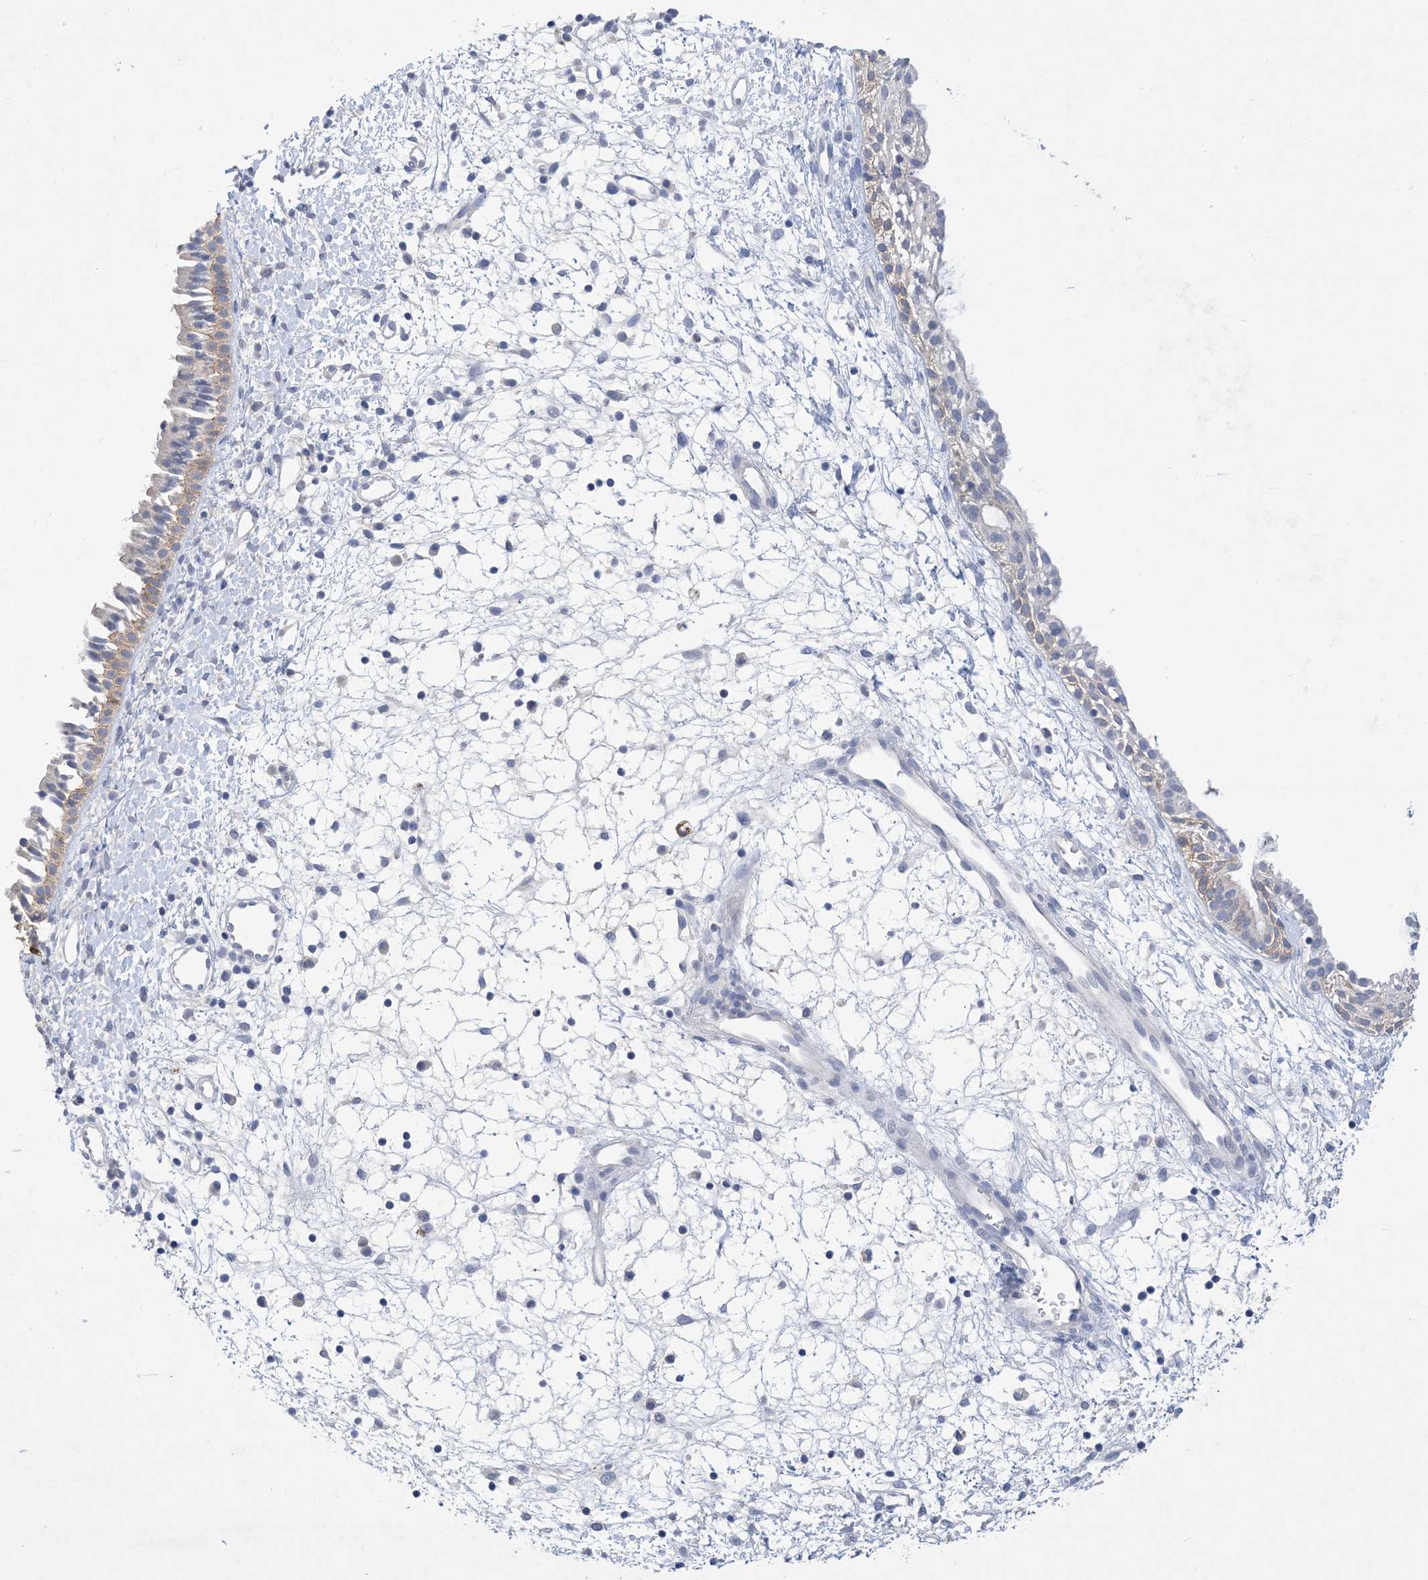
{"staining": {"intensity": "negative", "quantity": "none", "location": "none"}, "tissue": "nasopharynx", "cell_type": "Respiratory epithelial cells", "image_type": "normal", "snomed": [{"axis": "morphology", "description": "Normal tissue, NOS"}, {"axis": "topography", "description": "Nasopharynx"}], "caption": "Immunohistochemistry (IHC) photomicrograph of benign nasopharynx: nasopharynx stained with DAB (3,3'-diaminobenzidine) reveals no significant protein expression in respiratory epithelial cells.", "gene": "DSC3", "patient": {"sex": "male", "age": 22}}